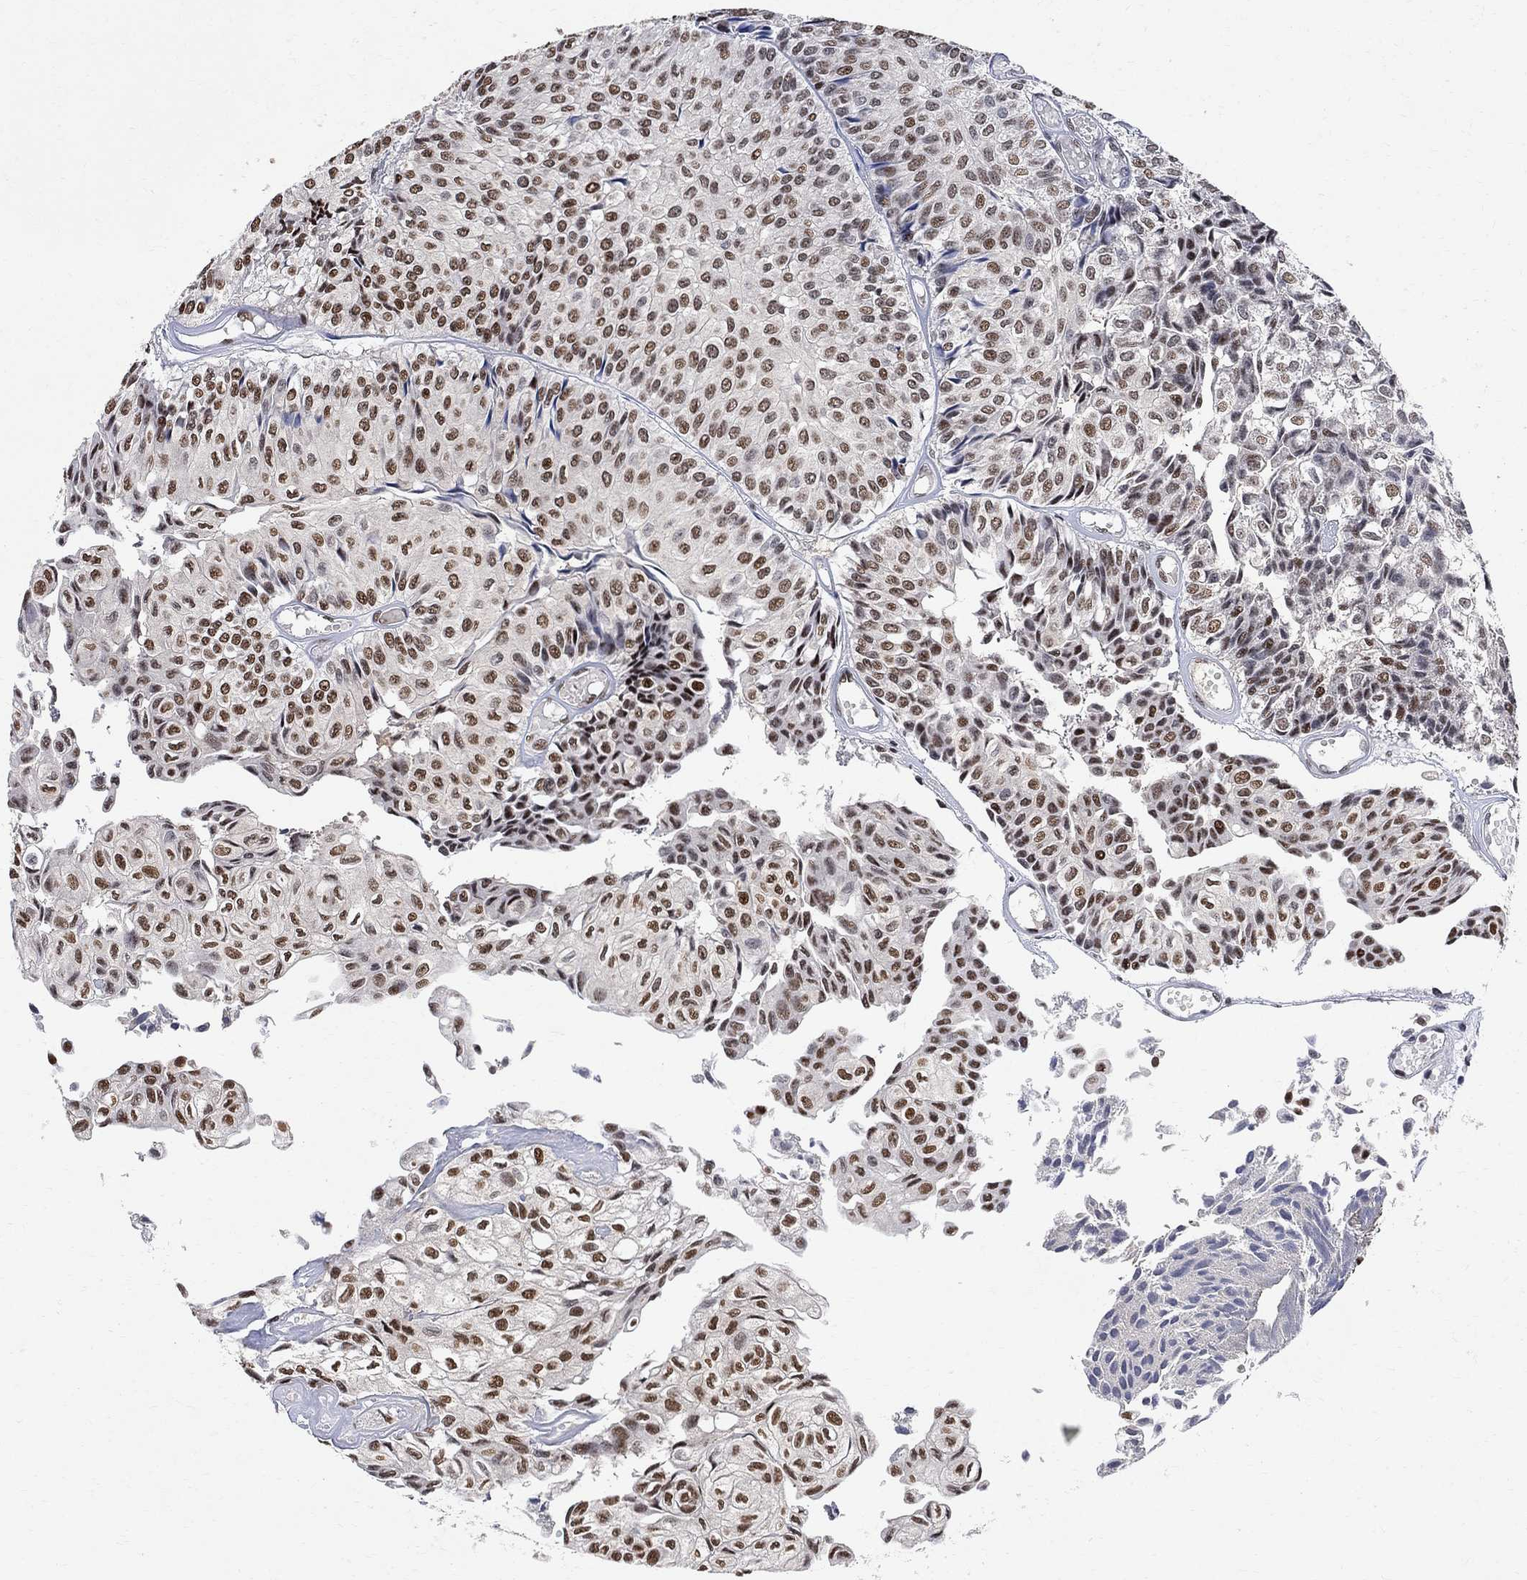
{"staining": {"intensity": "strong", "quantity": ">75%", "location": "nuclear"}, "tissue": "urothelial cancer", "cell_type": "Tumor cells", "image_type": "cancer", "snomed": [{"axis": "morphology", "description": "Urothelial carcinoma, Low grade"}, {"axis": "topography", "description": "Urinary bladder"}], "caption": "This histopathology image exhibits urothelial cancer stained with IHC to label a protein in brown. The nuclear of tumor cells show strong positivity for the protein. Nuclei are counter-stained blue.", "gene": "E4F1", "patient": {"sex": "male", "age": 89}}